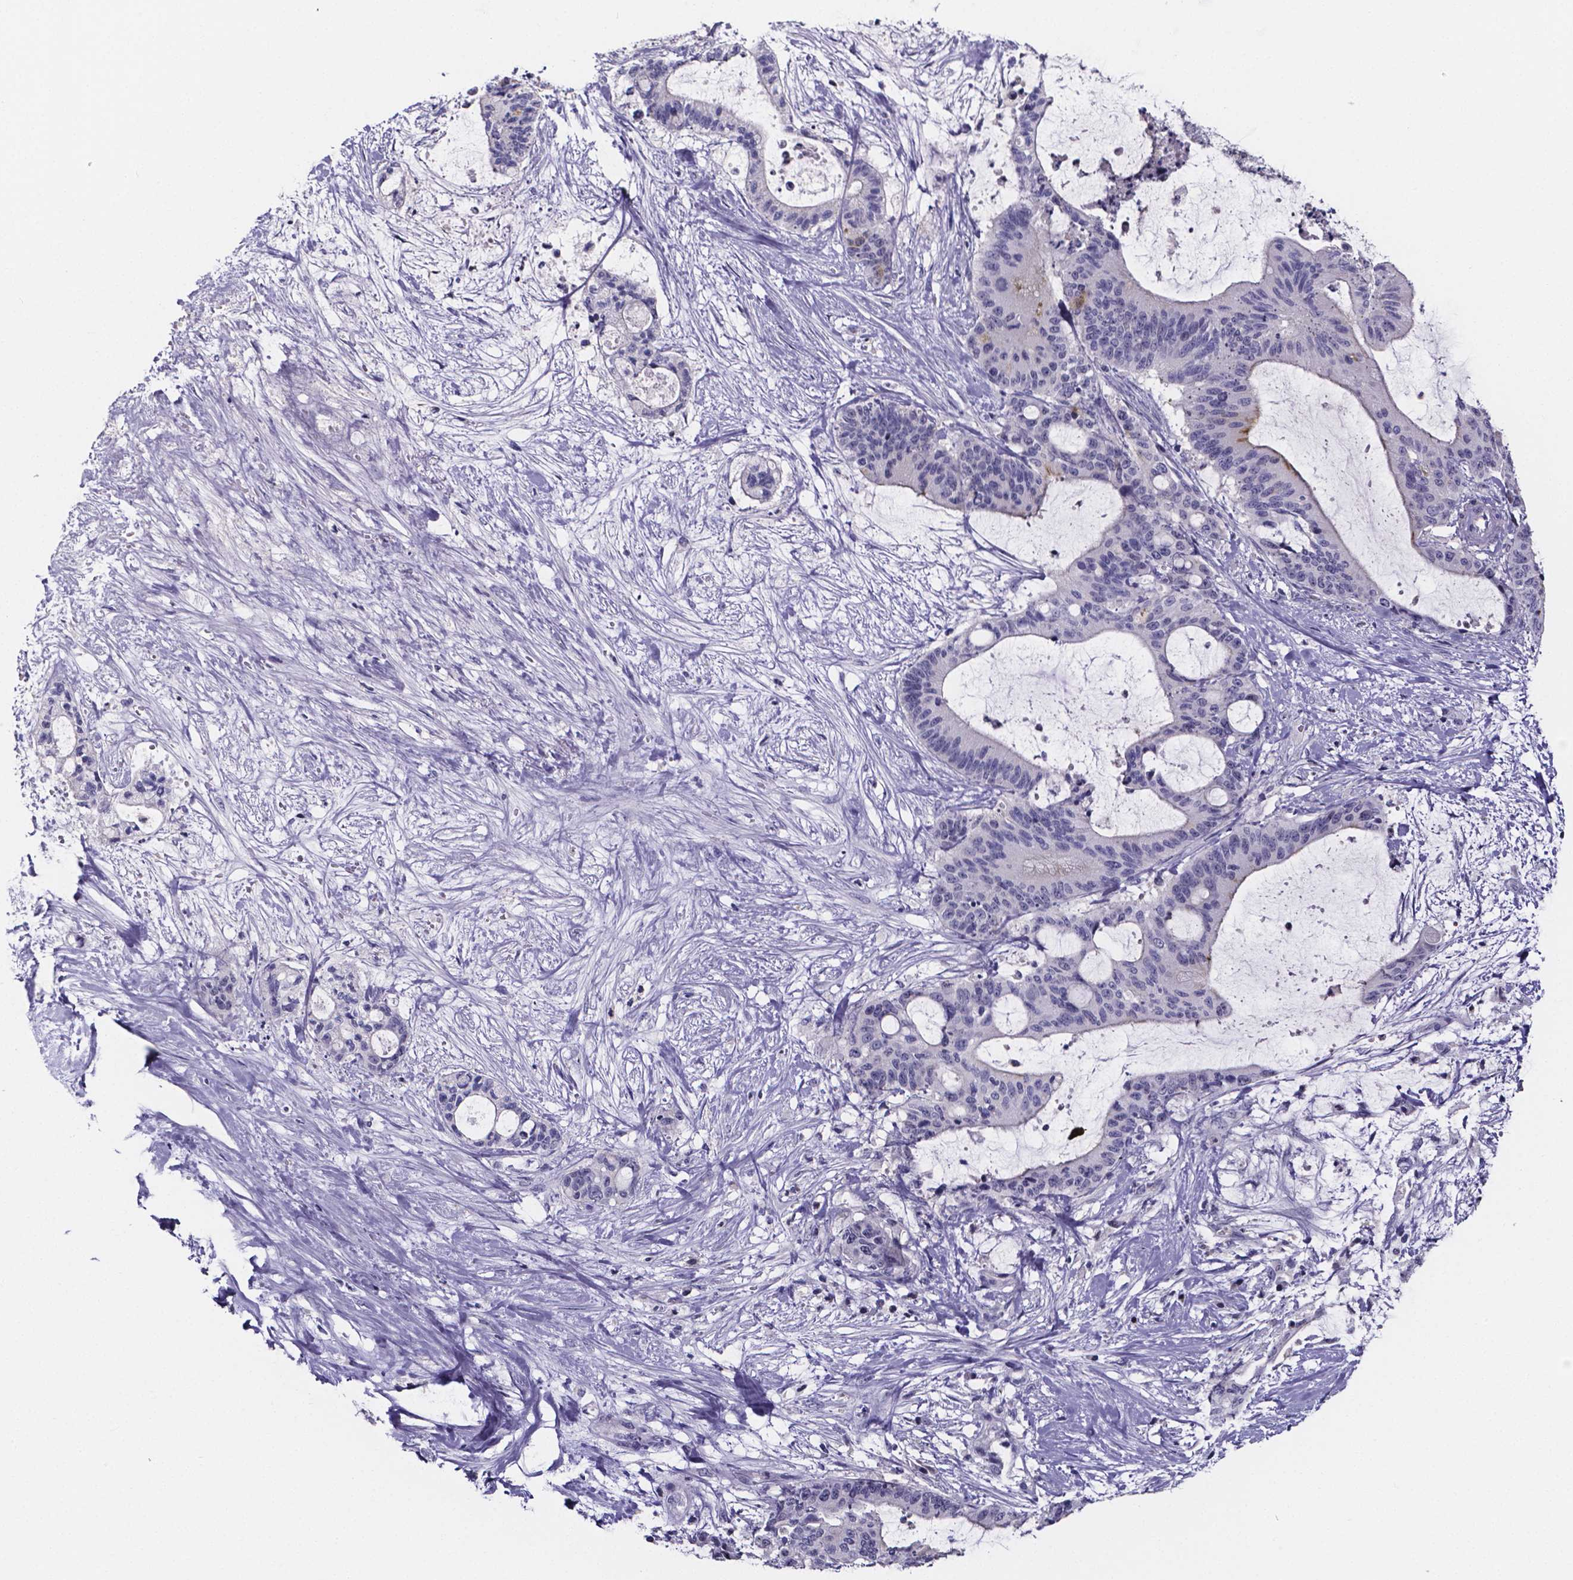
{"staining": {"intensity": "negative", "quantity": "none", "location": "none"}, "tissue": "liver cancer", "cell_type": "Tumor cells", "image_type": "cancer", "snomed": [{"axis": "morphology", "description": "Cholangiocarcinoma"}, {"axis": "topography", "description": "Liver"}], "caption": "This micrograph is of liver cholangiocarcinoma stained with IHC to label a protein in brown with the nuclei are counter-stained blue. There is no positivity in tumor cells. (Brightfield microscopy of DAB (3,3'-diaminobenzidine) immunohistochemistry at high magnification).", "gene": "IZUMO1", "patient": {"sex": "female", "age": 73}}